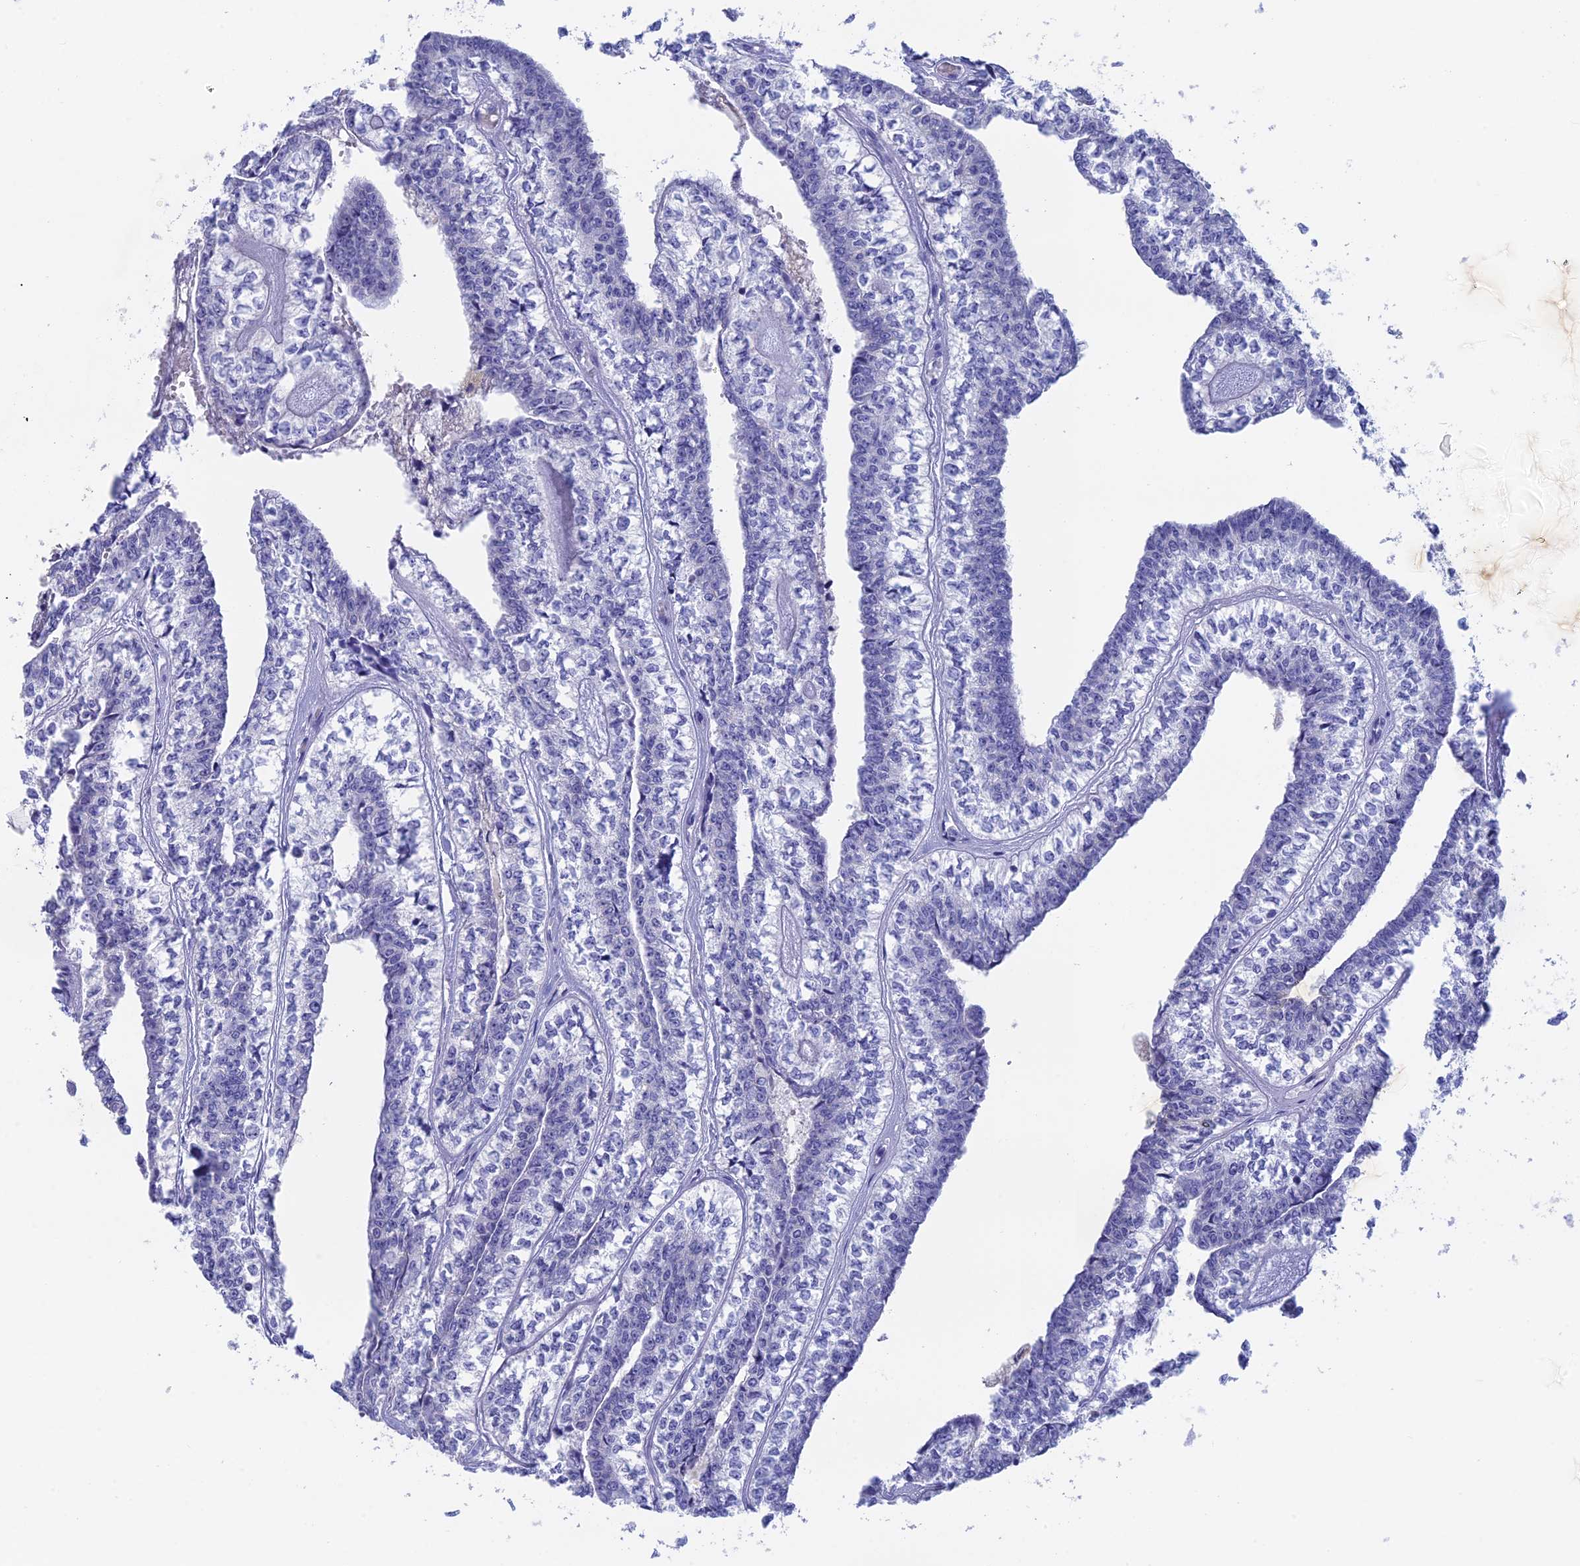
{"staining": {"intensity": "negative", "quantity": "none", "location": "none"}, "tissue": "head and neck cancer", "cell_type": "Tumor cells", "image_type": "cancer", "snomed": [{"axis": "morphology", "description": "Adenocarcinoma, NOS"}, {"axis": "topography", "description": "Head-Neck"}], "caption": "IHC photomicrograph of neoplastic tissue: human head and neck cancer (adenocarcinoma) stained with DAB demonstrates no significant protein staining in tumor cells.", "gene": "BTBD19", "patient": {"sex": "female", "age": 73}}